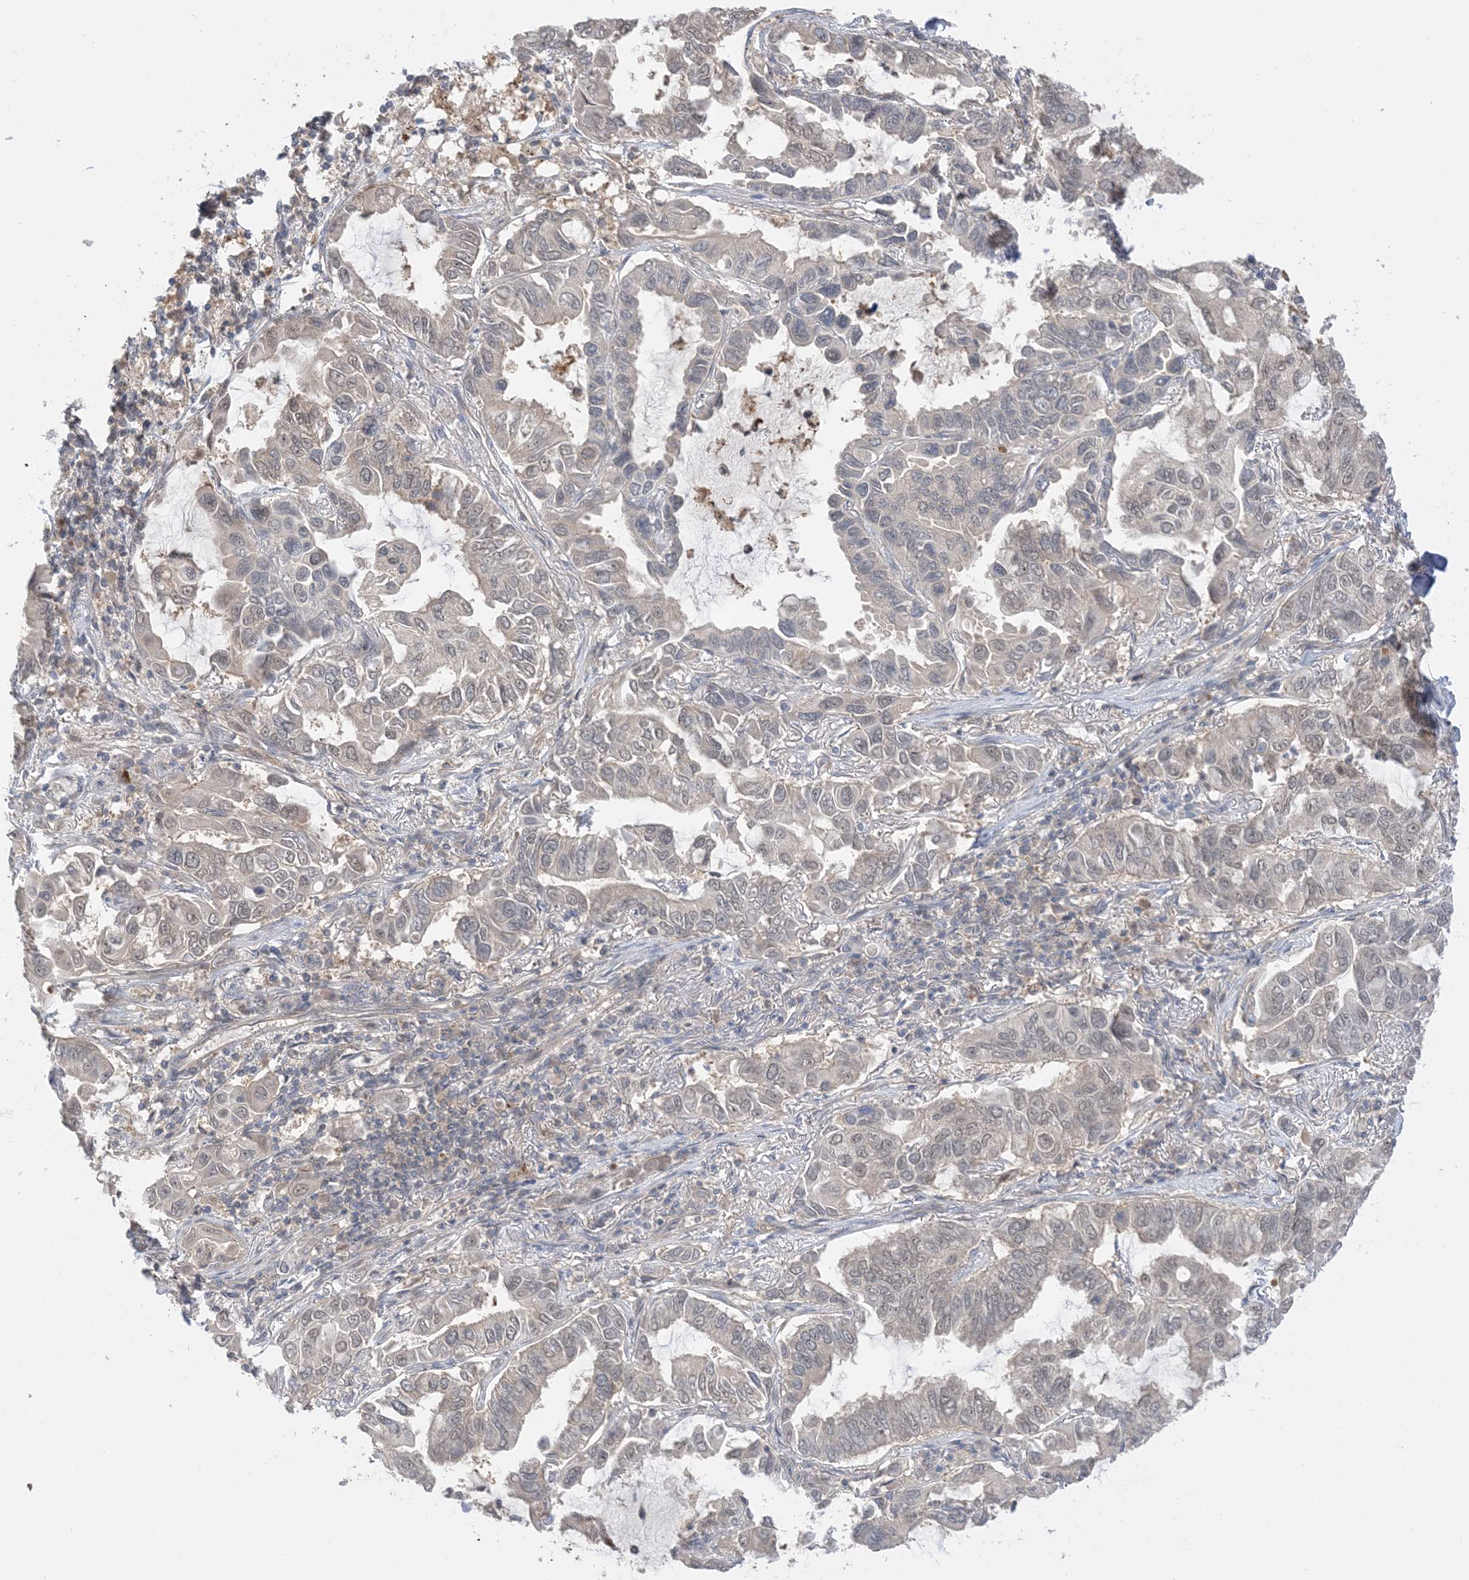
{"staining": {"intensity": "negative", "quantity": "none", "location": "none"}, "tissue": "lung cancer", "cell_type": "Tumor cells", "image_type": "cancer", "snomed": [{"axis": "morphology", "description": "Adenocarcinoma, NOS"}, {"axis": "topography", "description": "Lung"}], "caption": "Human adenocarcinoma (lung) stained for a protein using immunohistochemistry exhibits no staining in tumor cells.", "gene": "WDR26", "patient": {"sex": "male", "age": 64}}